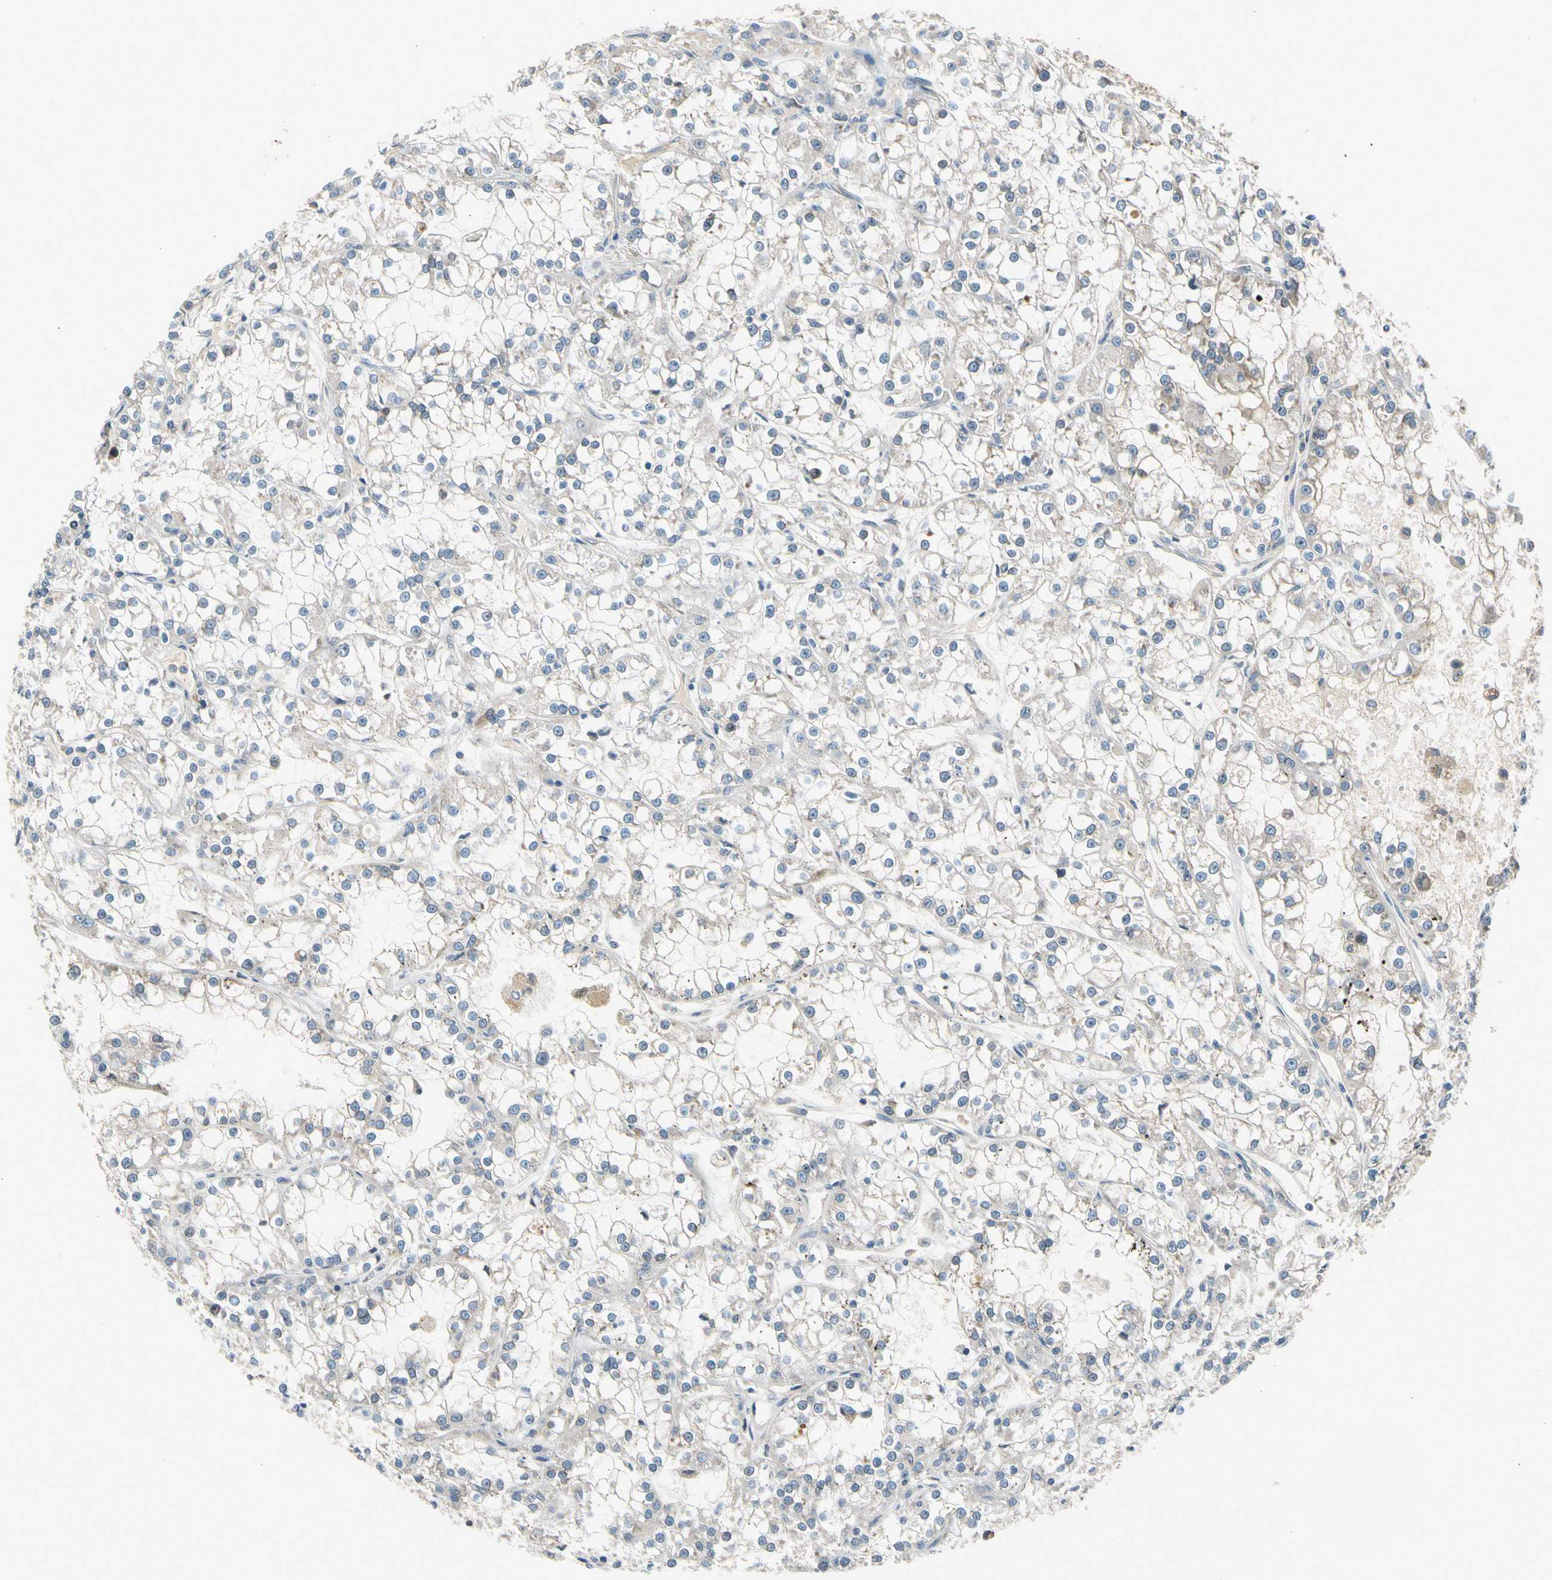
{"staining": {"intensity": "weak", "quantity": "<25%", "location": "cytoplasmic/membranous"}, "tissue": "renal cancer", "cell_type": "Tumor cells", "image_type": "cancer", "snomed": [{"axis": "morphology", "description": "Adenocarcinoma, NOS"}, {"axis": "topography", "description": "Kidney"}], "caption": "Immunohistochemistry (IHC) of human renal adenocarcinoma demonstrates no expression in tumor cells. (DAB (3,3'-diaminobenzidine) immunohistochemistry (IHC) with hematoxylin counter stain).", "gene": "NPHP3", "patient": {"sex": "female", "age": 52}}